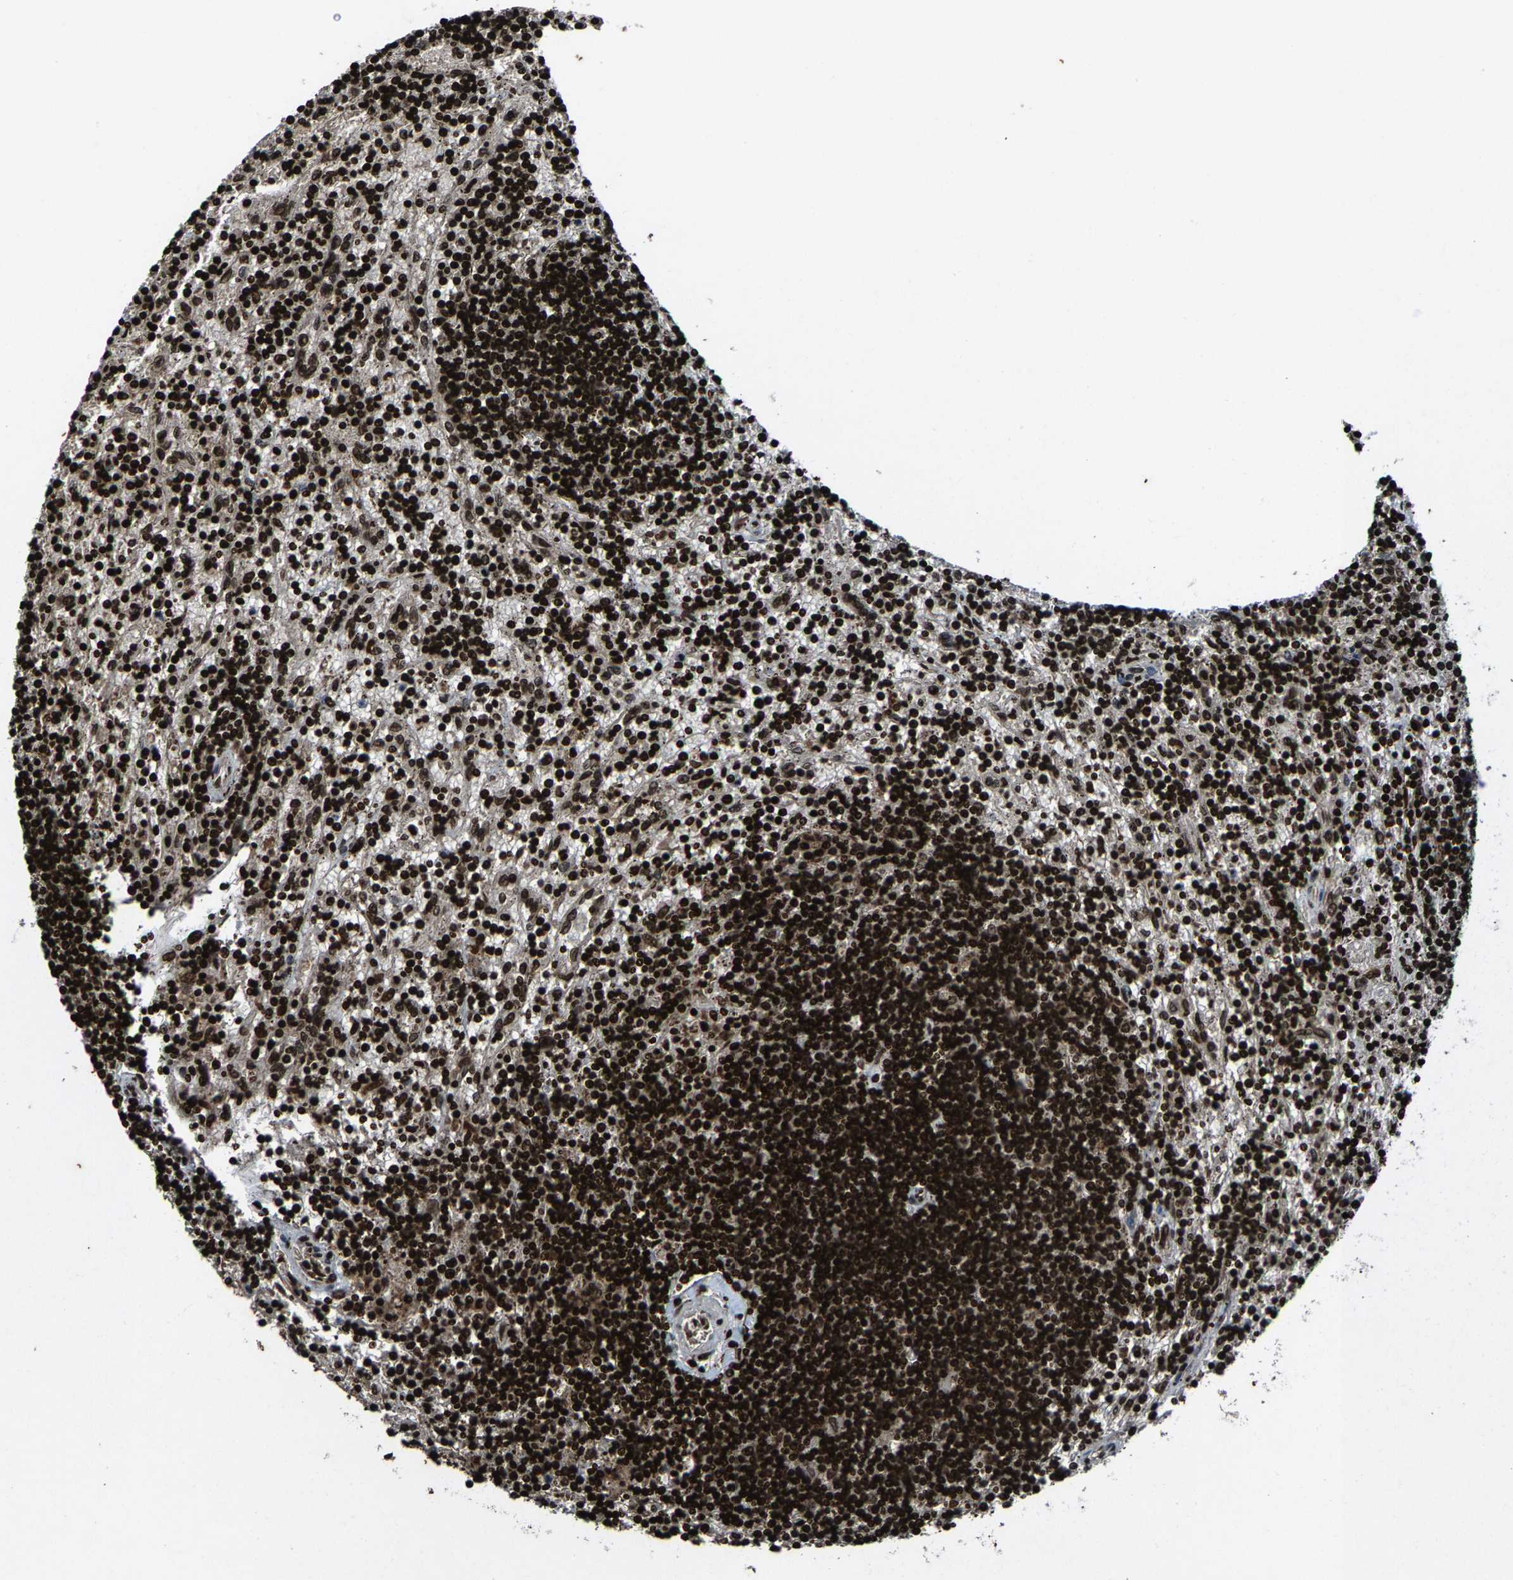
{"staining": {"intensity": "strong", "quantity": ">75%", "location": "nuclear"}, "tissue": "lymphoma", "cell_type": "Tumor cells", "image_type": "cancer", "snomed": [{"axis": "morphology", "description": "Malignant lymphoma, non-Hodgkin's type, Low grade"}, {"axis": "topography", "description": "Spleen"}], "caption": "Immunohistochemical staining of malignant lymphoma, non-Hodgkin's type (low-grade) displays strong nuclear protein positivity in about >75% of tumor cells.", "gene": "H4C1", "patient": {"sex": "male", "age": 76}}